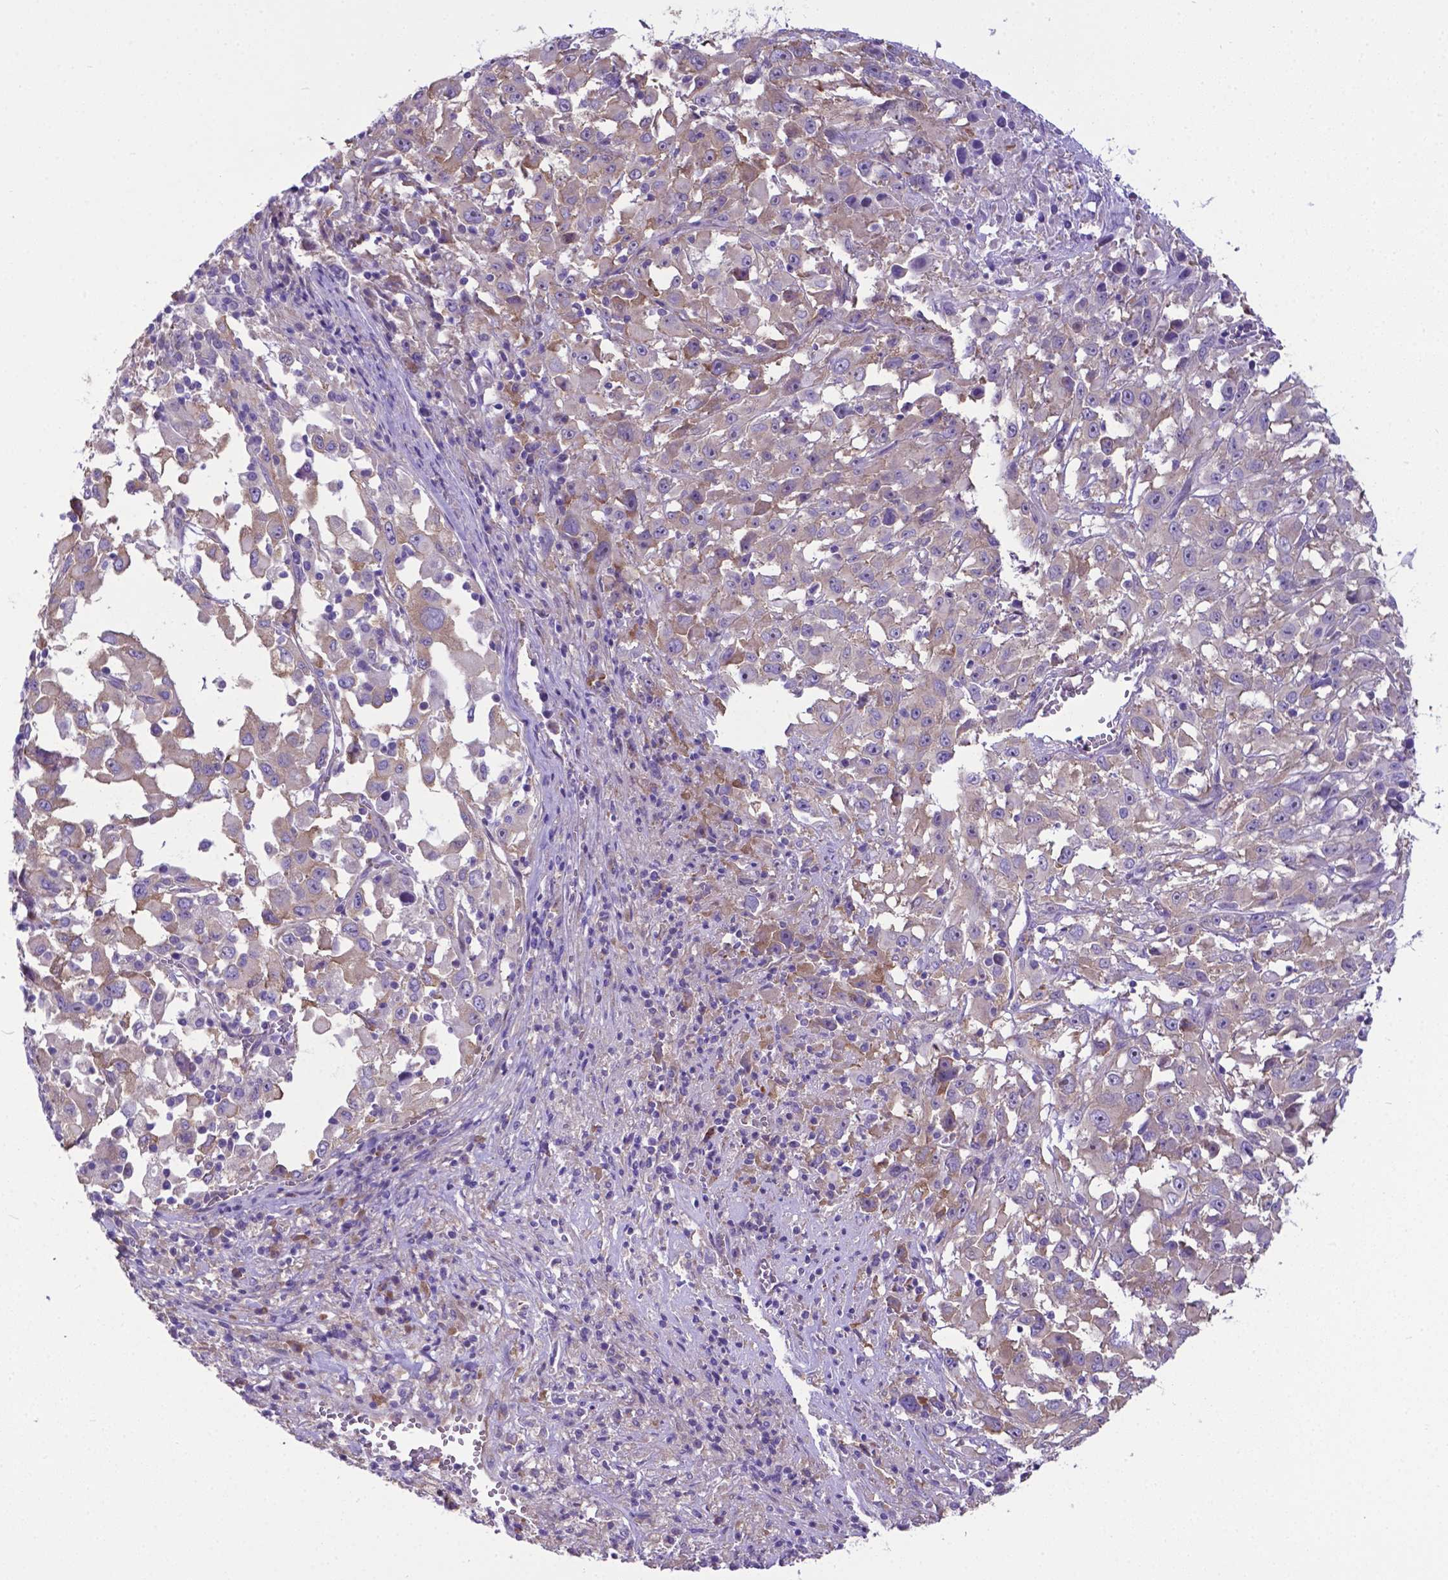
{"staining": {"intensity": "weak", "quantity": ">75%", "location": "cytoplasmic/membranous"}, "tissue": "melanoma", "cell_type": "Tumor cells", "image_type": "cancer", "snomed": [{"axis": "morphology", "description": "Malignant melanoma, Metastatic site"}, {"axis": "topography", "description": "Soft tissue"}], "caption": "Melanoma stained for a protein exhibits weak cytoplasmic/membranous positivity in tumor cells. (Stains: DAB in brown, nuclei in blue, Microscopy: brightfield microscopy at high magnification).", "gene": "RPL6", "patient": {"sex": "male", "age": 50}}